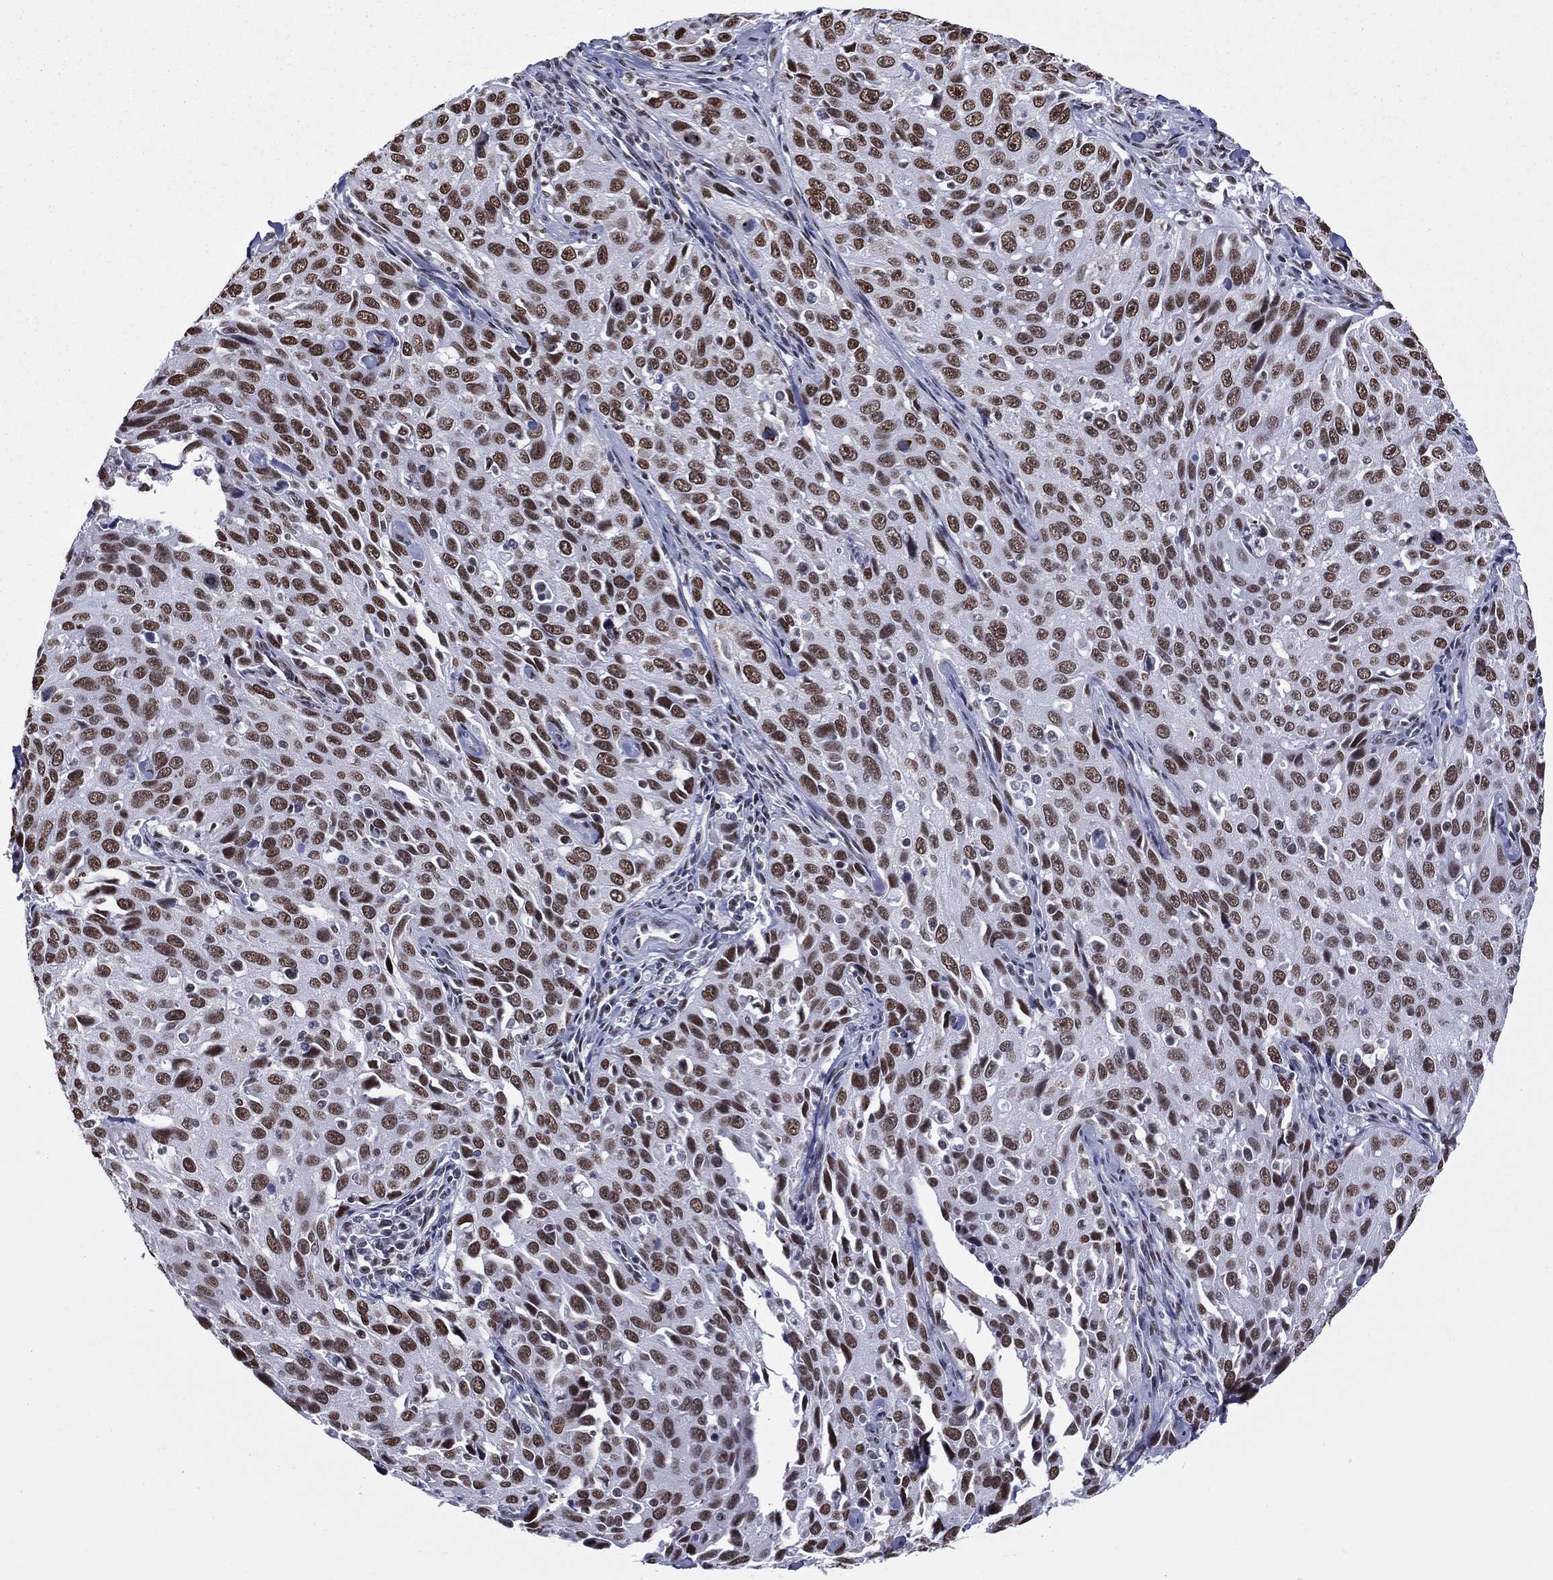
{"staining": {"intensity": "strong", "quantity": ">75%", "location": "nuclear"}, "tissue": "cervical cancer", "cell_type": "Tumor cells", "image_type": "cancer", "snomed": [{"axis": "morphology", "description": "Squamous cell carcinoma, NOS"}, {"axis": "topography", "description": "Cervix"}], "caption": "About >75% of tumor cells in human cervical cancer (squamous cell carcinoma) display strong nuclear protein positivity as visualized by brown immunohistochemical staining.", "gene": "ZNF7", "patient": {"sex": "female", "age": 26}}